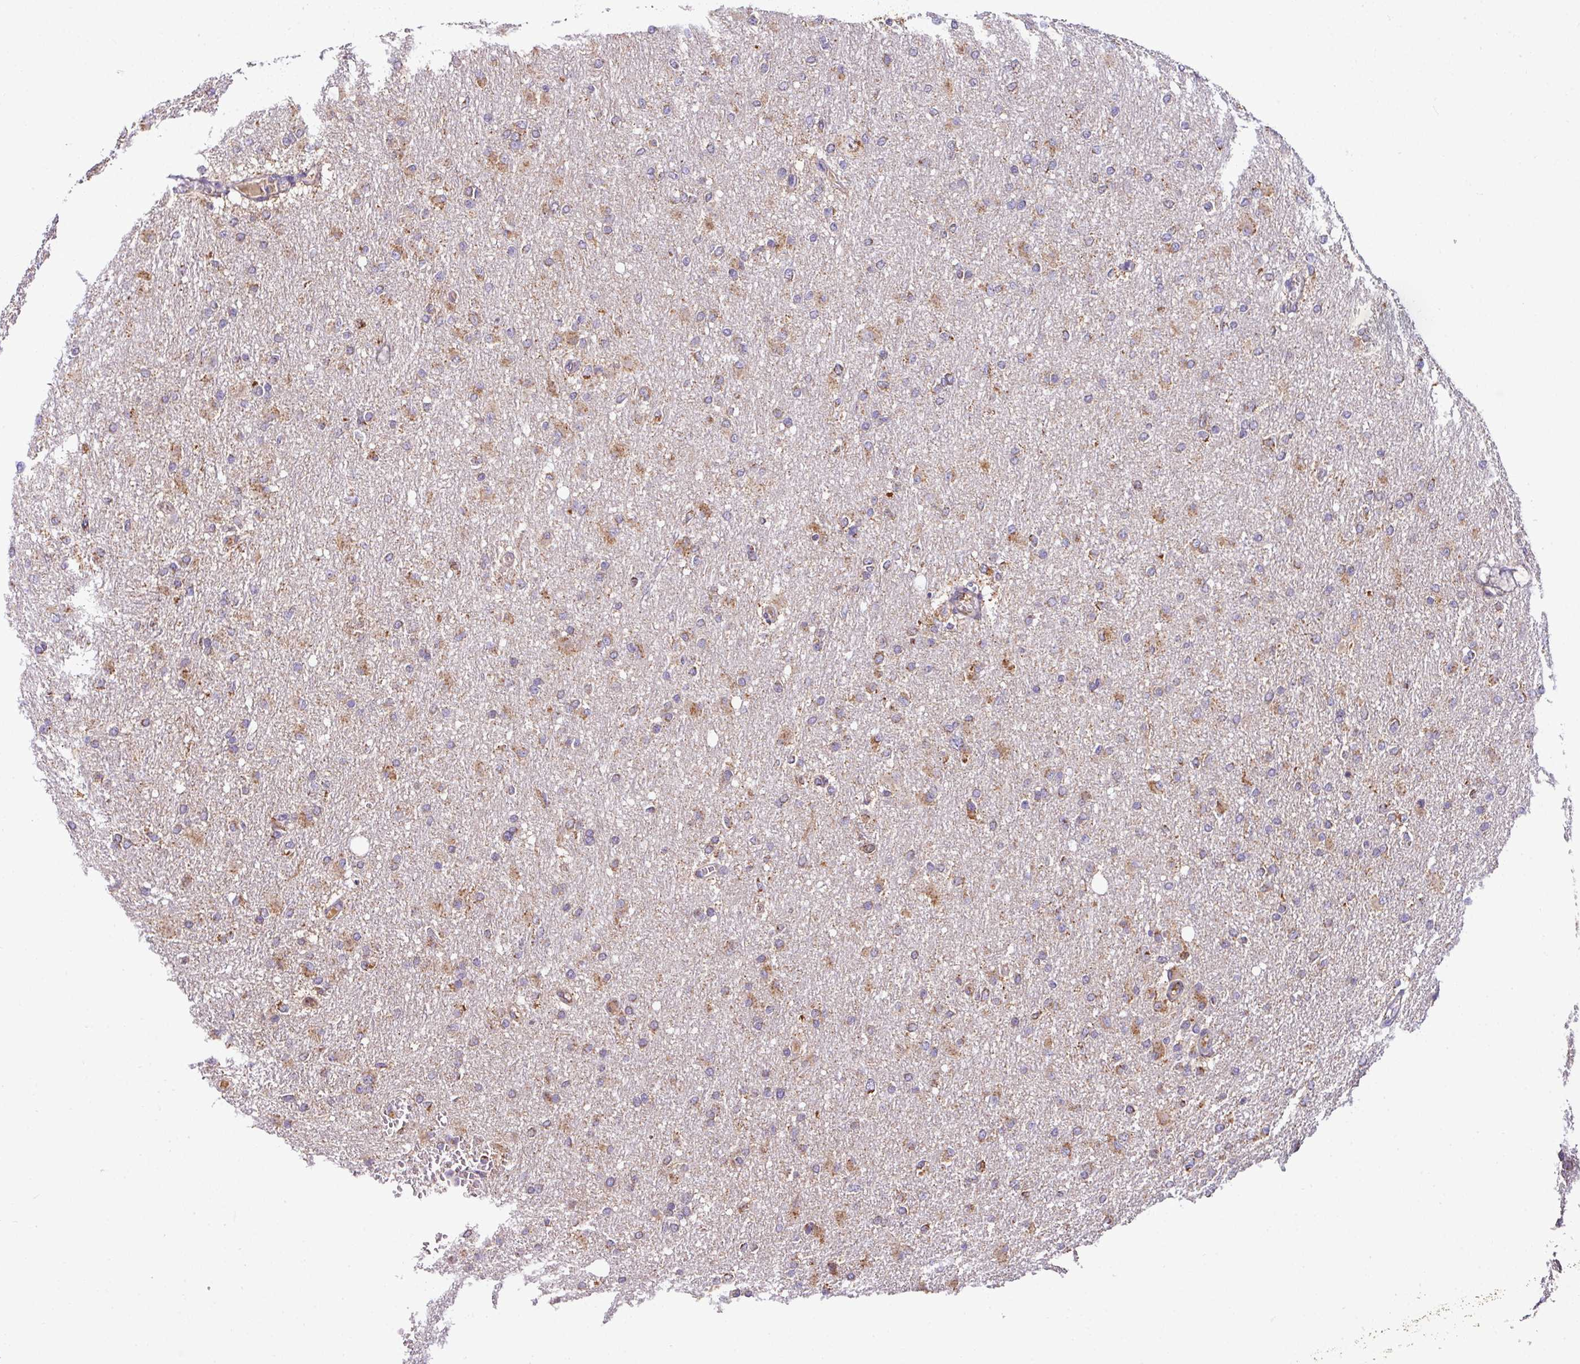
{"staining": {"intensity": "moderate", "quantity": "25%-75%", "location": "cytoplasmic/membranous"}, "tissue": "glioma", "cell_type": "Tumor cells", "image_type": "cancer", "snomed": [{"axis": "morphology", "description": "Glioma, malignant, High grade"}, {"axis": "topography", "description": "Cerebral cortex"}], "caption": "A brown stain shows moderate cytoplasmic/membranous positivity of a protein in glioma tumor cells. The staining was performed using DAB, with brown indicating positive protein expression. Nuclei are stained blue with hematoxylin.", "gene": "CPD", "patient": {"sex": "female", "age": 36}}